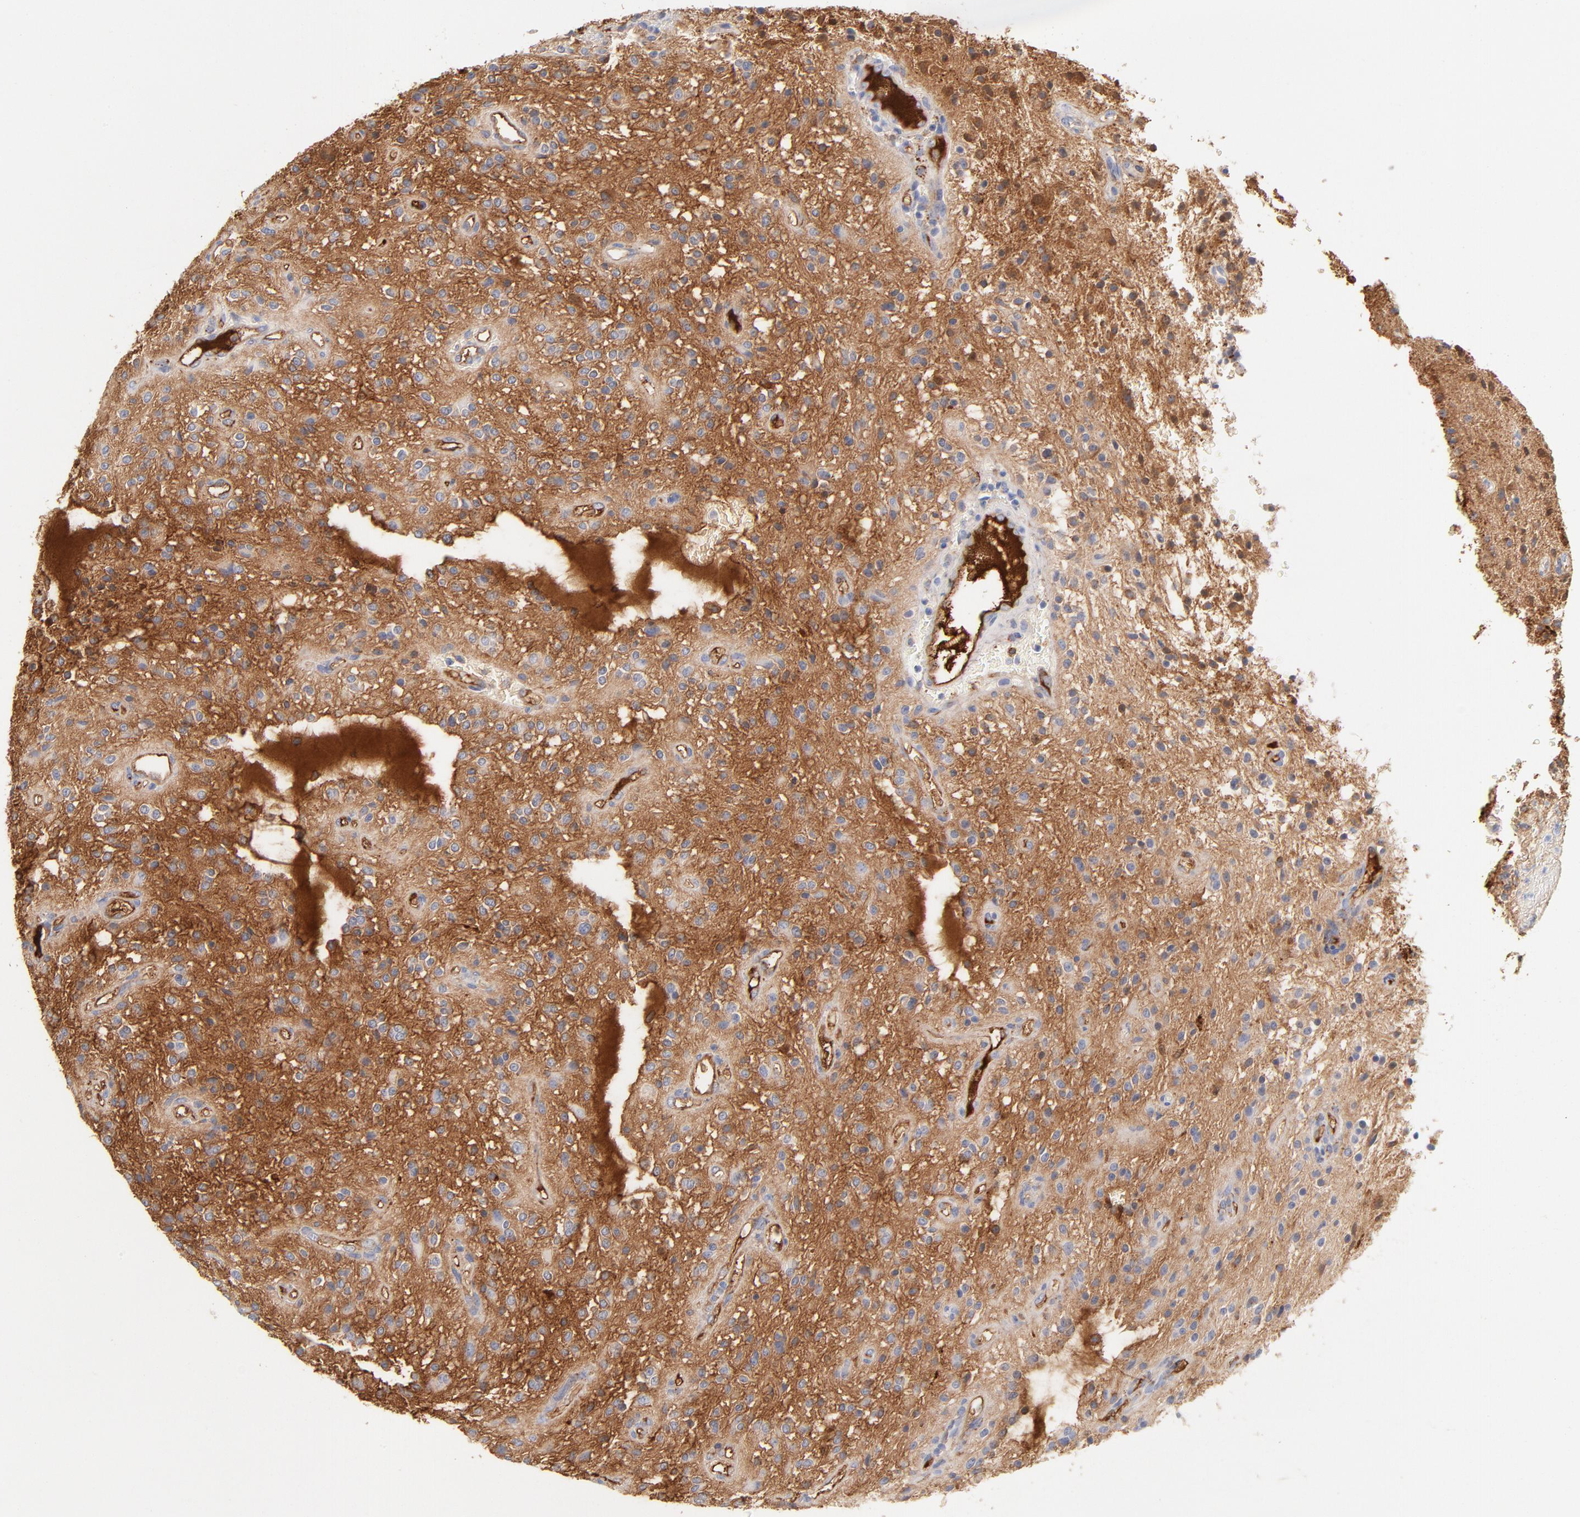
{"staining": {"intensity": "negative", "quantity": "none", "location": "none"}, "tissue": "glioma", "cell_type": "Tumor cells", "image_type": "cancer", "snomed": [{"axis": "morphology", "description": "Glioma, malignant, NOS"}, {"axis": "topography", "description": "Cerebellum"}], "caption": "Glioma stained for a protein using immunohistochemistry (IHC) shows no positivity tumor cells.", "gene": "C3", "patient": {"sex": "female", "age": 10}}